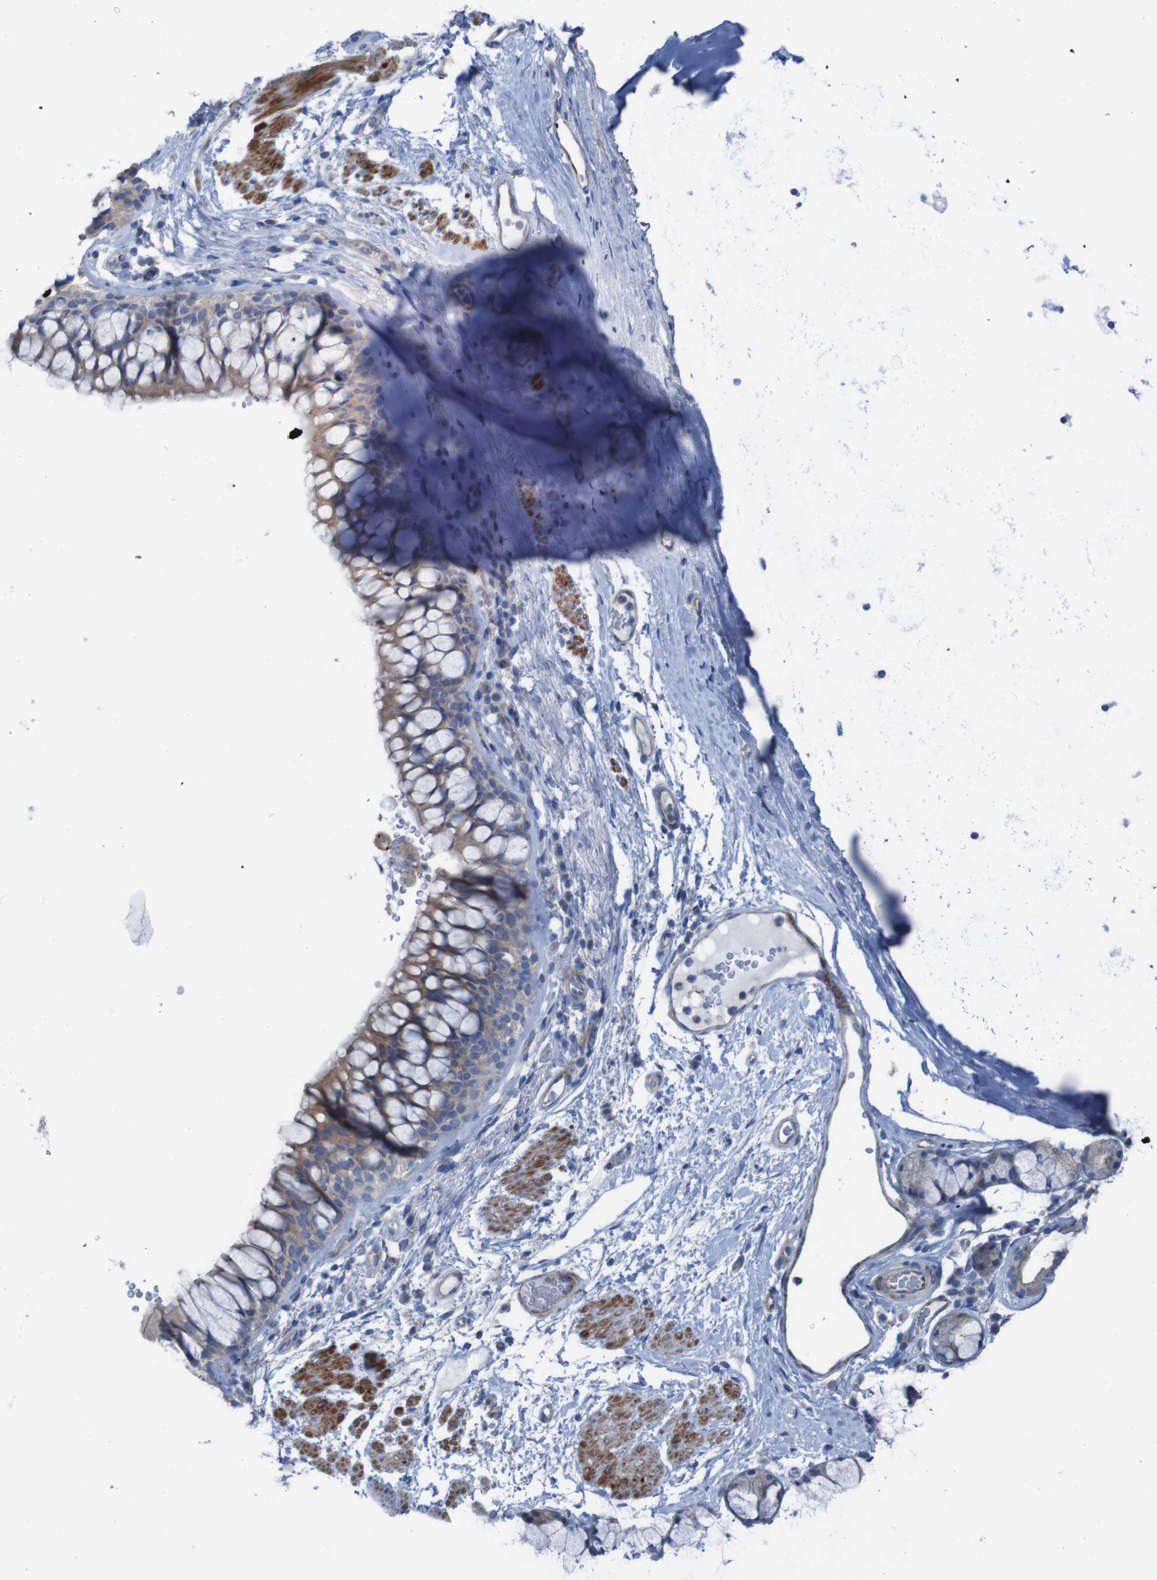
{"staining": {"intensity": "moderate", "quantity": "<25%", "location": "cytoplasmic/membranous"}, "tissue": "bronchus", "cell_type": "Respiratory epithelial cells", "image_type": "normal", "snomed": [{"axis": "morphology", "description": "Normal tissue, NOS"}, {"axis": "topography", "description": "Cartilage tissue"}, {"axis": "topography", "description": "Bronchus"}], "caption": "A low amount of moderate cytoplasmic/membranous expression is appreciated in approximately <25% of respiratory epithelial cells in benign bronchus.", "gene": "RNF182", "patient": {"sex": "female", "age": 53}}